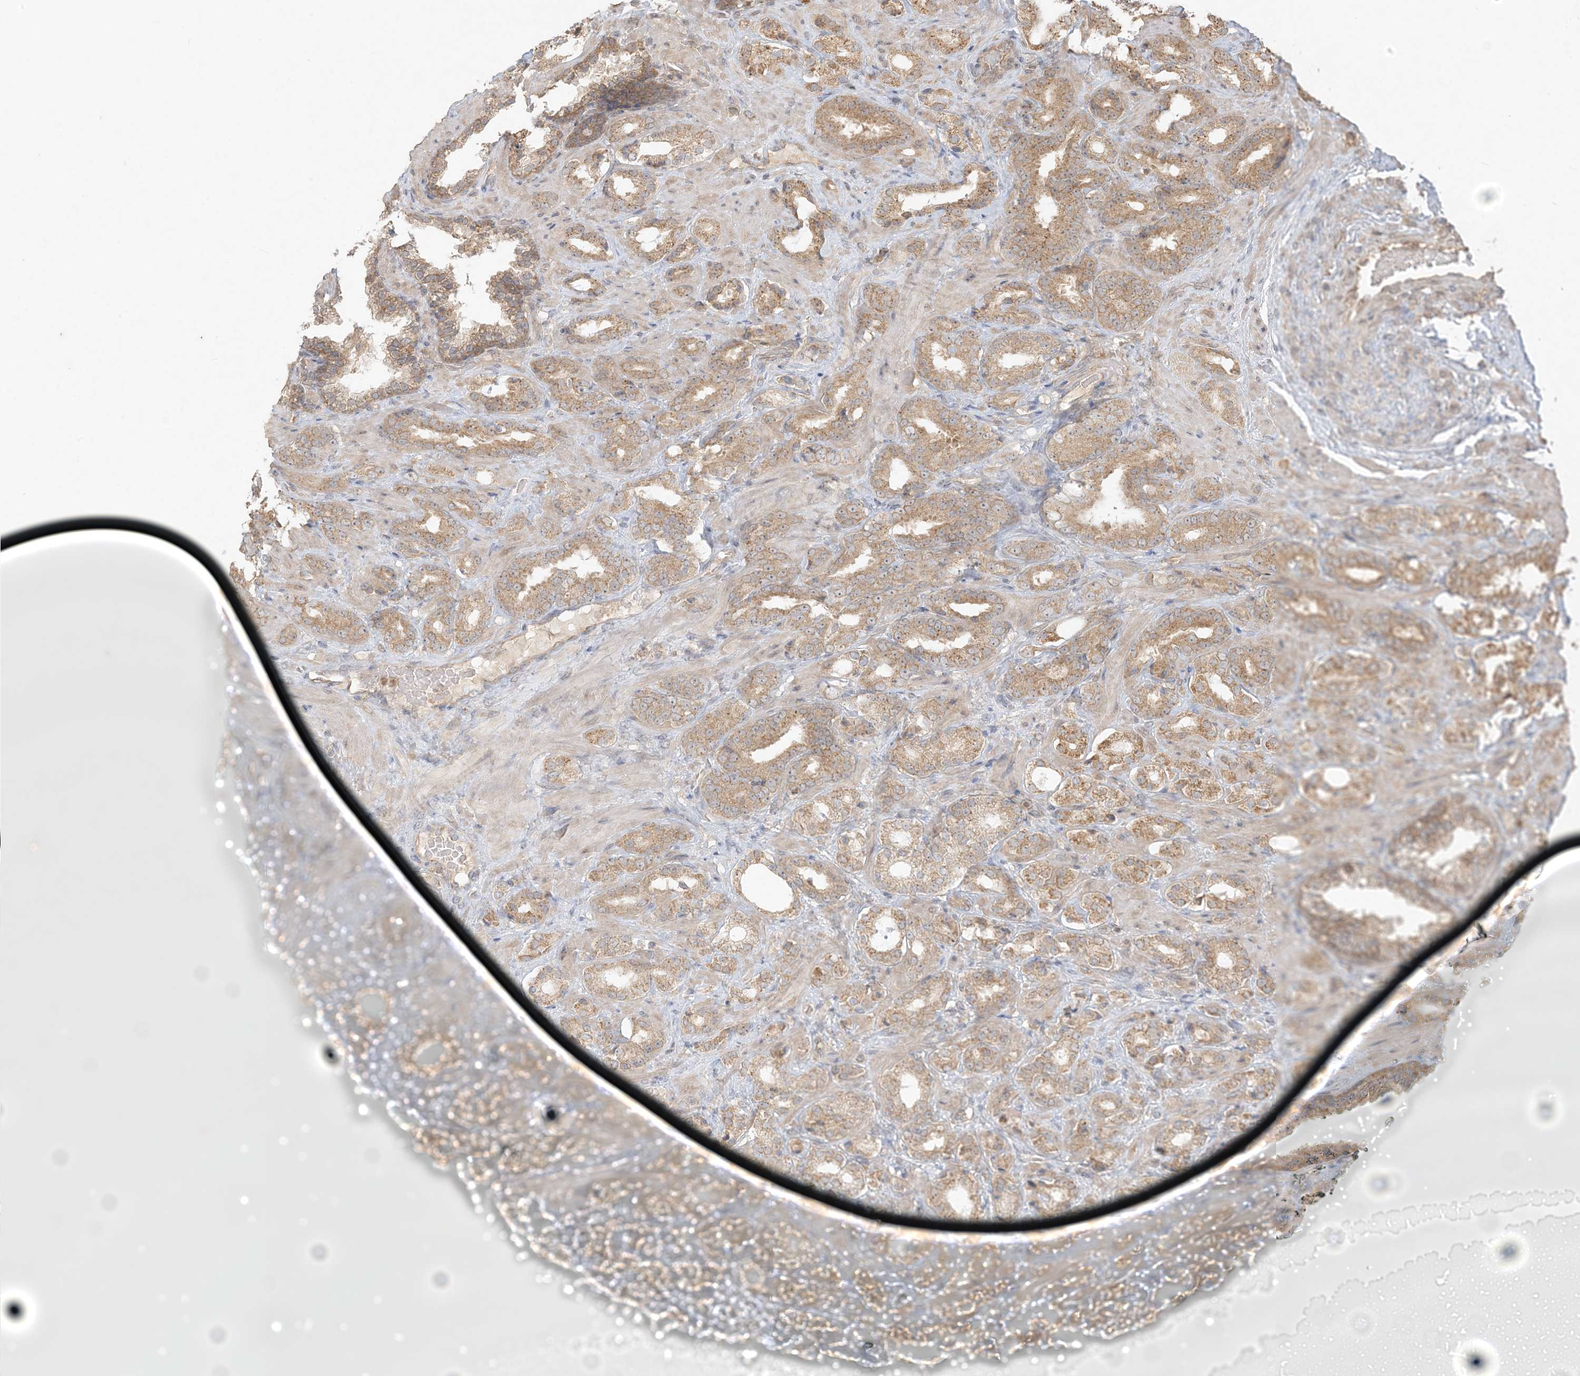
{"staining": {"intensity": "moderate", "quantity": ">75%", "location": "cytoplasmic/membranous"}, "tissue": "prostate cancer", "cell_type": "Tumor cells", "image_type": "cancer", "snomed": [{"axis": "morphology", "description": "Adenocarcinoma, High grade"}, {"axis": "topography", "description": "Prostate"}], "caption": "Immunohistochemistry of human prostate adenocarcinoma (high-grade) demonstrates medium levels of moderate cytoplasmic/membranous expression in approximately >75% of tumor cells. Using DAB (3,3'-diaminobenzidine) (brown) and hematoxylin (blue) stains, captured at high magnification using brightfield microscopy.", "gene": "MCOLN1", "patient": {"sex": "male", "age": 64}}